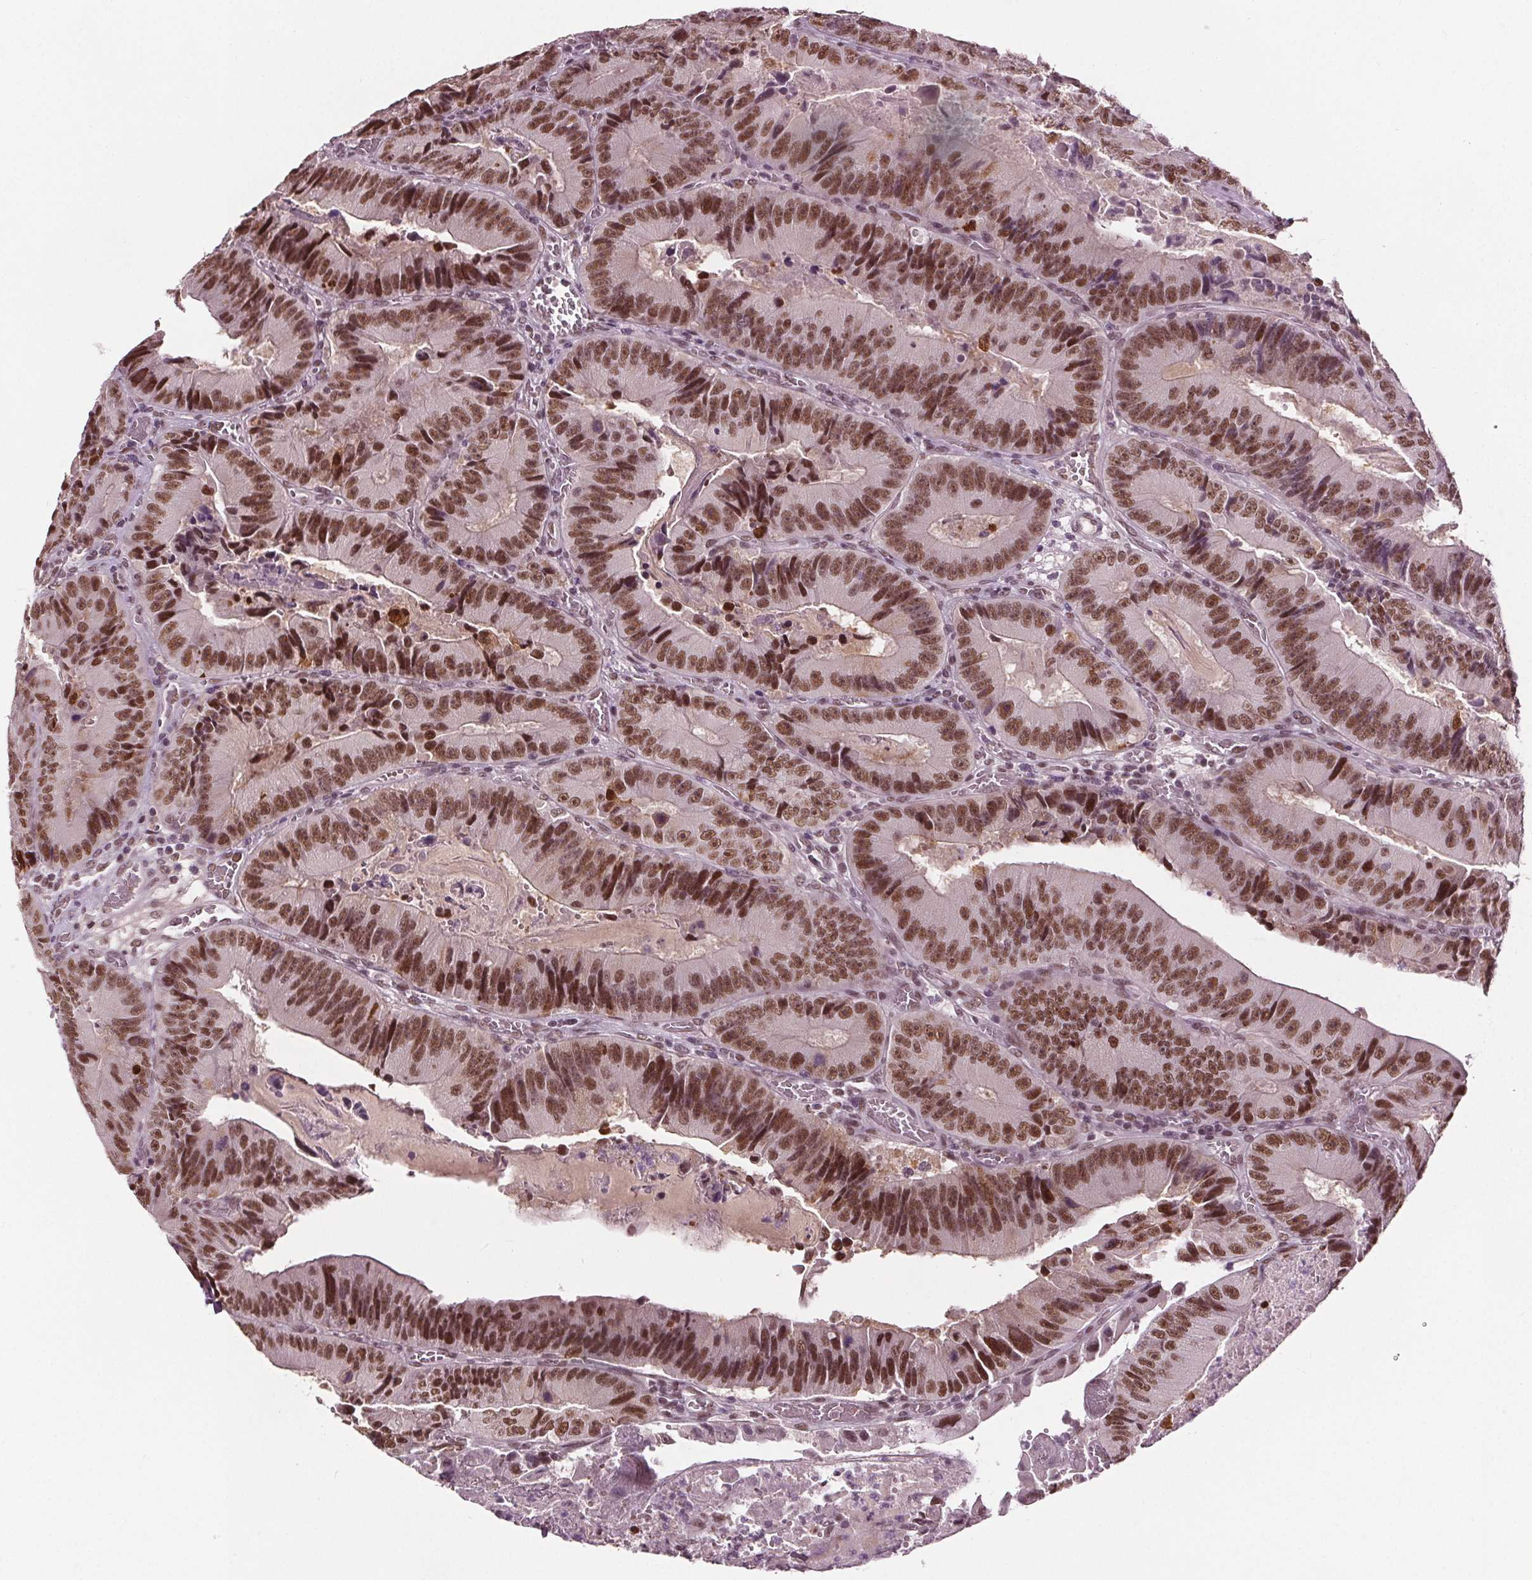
{"staining": {"intensity": "strong", "quantity": ">75%", "location": "nuclear"}, "tissue": "colorectal cancer", "cell_type": "Tumor cells", "image_type": "cancer", "snomed": [{"axis": "morphology", "description": "Adenocarcinoma, NOS"}, {"axis": "topography", "description": "Colon"}], "caption": "DAB immunohistochemical staining of colorectal cancer exhibits strong nuclear protein staining in approximately >75% of tumor cells.", "gene": "IWS1", "patient": {"sex": "female", "age": 86}}